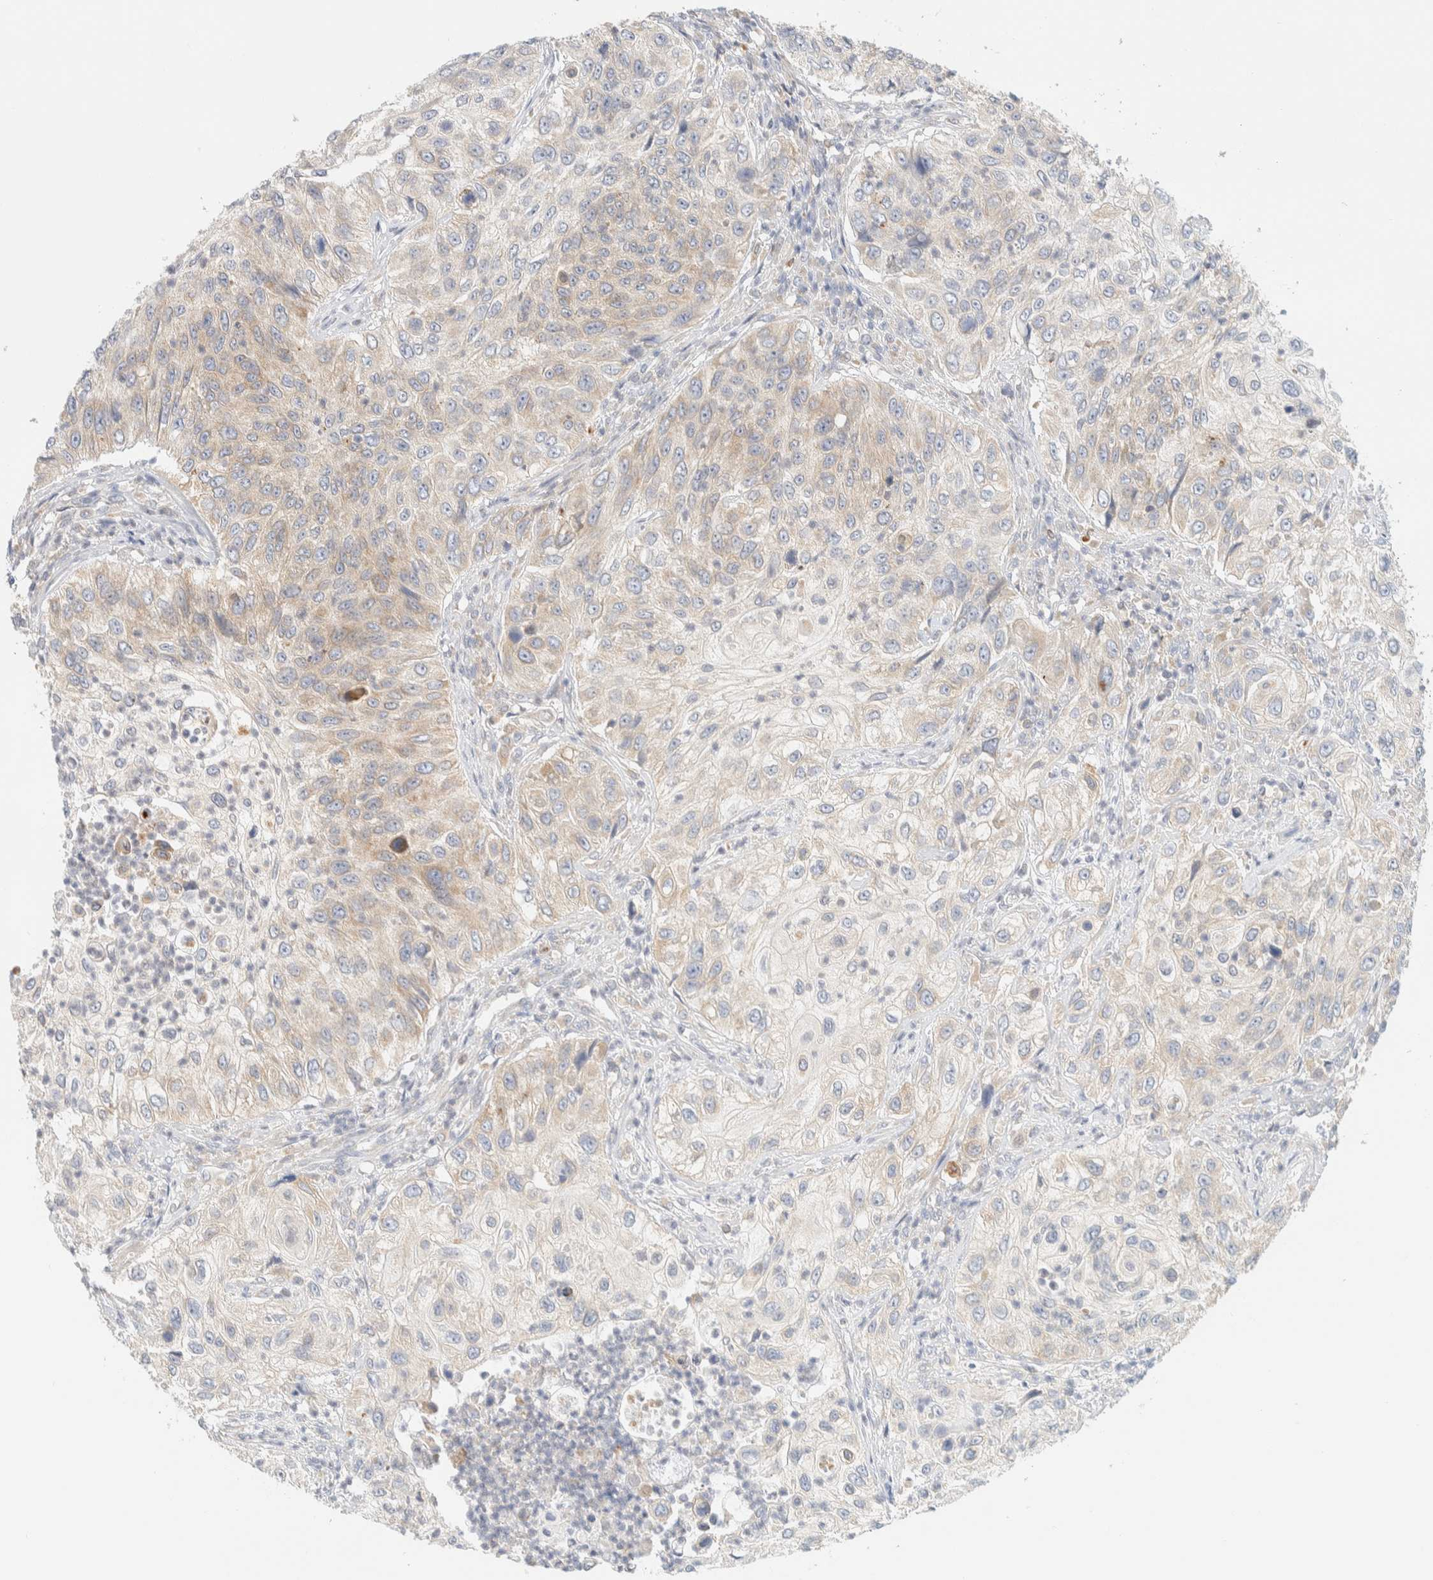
{"staining": {"intensity": "weak", "quantity": "25%-75%", "location": "cytoplasmic/membranous"}, "tissue": "urothelial cancer", "cell_type": "Tumor cells", "image_type": "cancer", "snomed": [{"axis": "morphology", "description": "Urothelial carcinoma, High grade"}, {"axis": "topography", "description": "Urinary bladder"}], "caption": "The micrograph exhibits immunohistochemical staining of urothelial cancer. There is weak cytoplasmic/membranous positivity is identified in approximately 25%-75% of tumor cells.", "gene": "NT5C", "patient": {"sex": "female", "age": 60}}